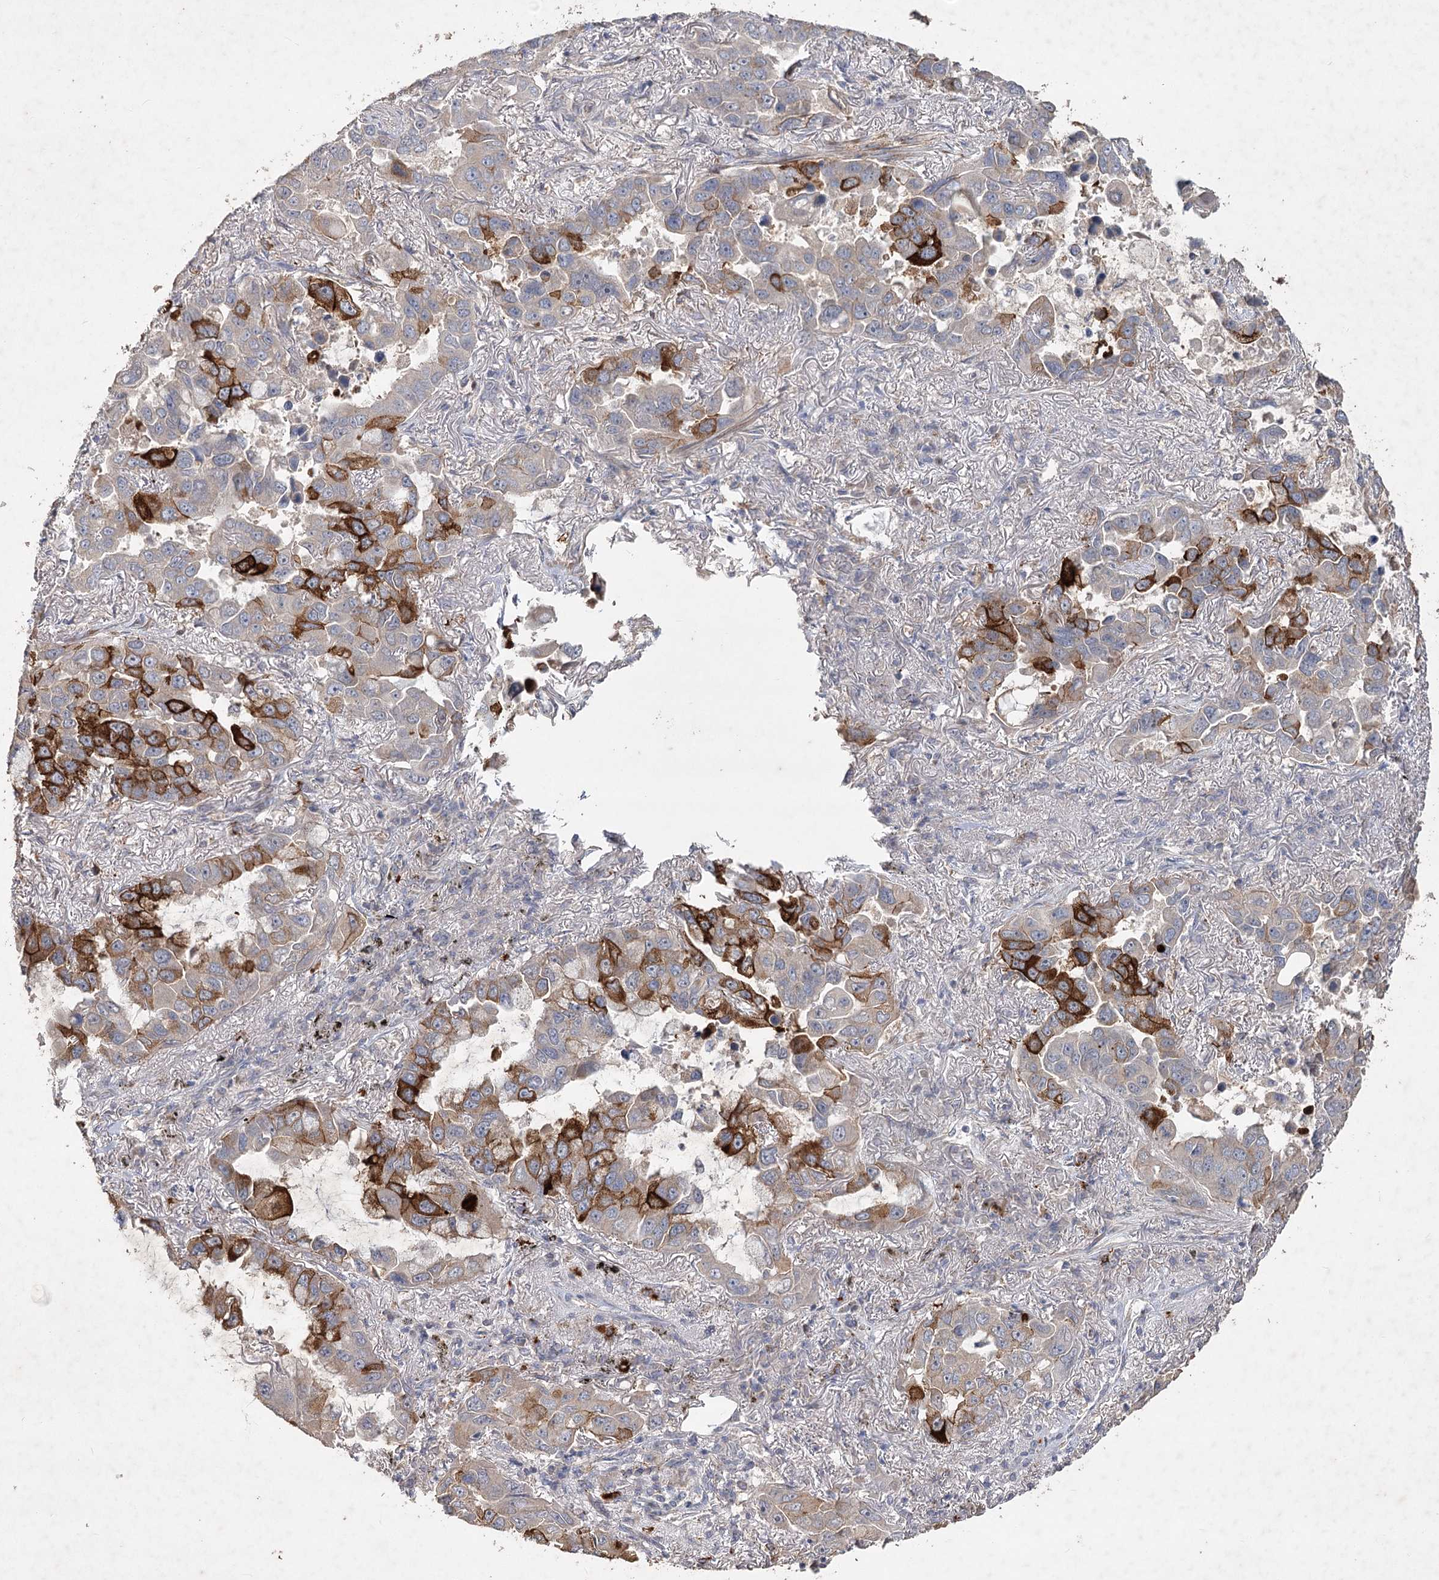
{"staining": {"intensity": "strong", "quantity": "25%-75%", "location": "cytoplasmic/membranous"}, "tissue": "lung cancer", "cell_type": "Tumor cells", "image_type": "cancer", "snomed": [{"axis": "morphology", "description": "Adenocarcinoma, NOS"}, {"axis": "topography", "description": "Lung"}], "caption": "This is an image of immunohistochemistry (IHC) staining of lung cancer (adenocarcinoma), which shows strong staining in the cytoplasmic/membranous of tumor cells.", "gene": "IRAK1BP1", "patient": {"sex": "male", "age": 64}}